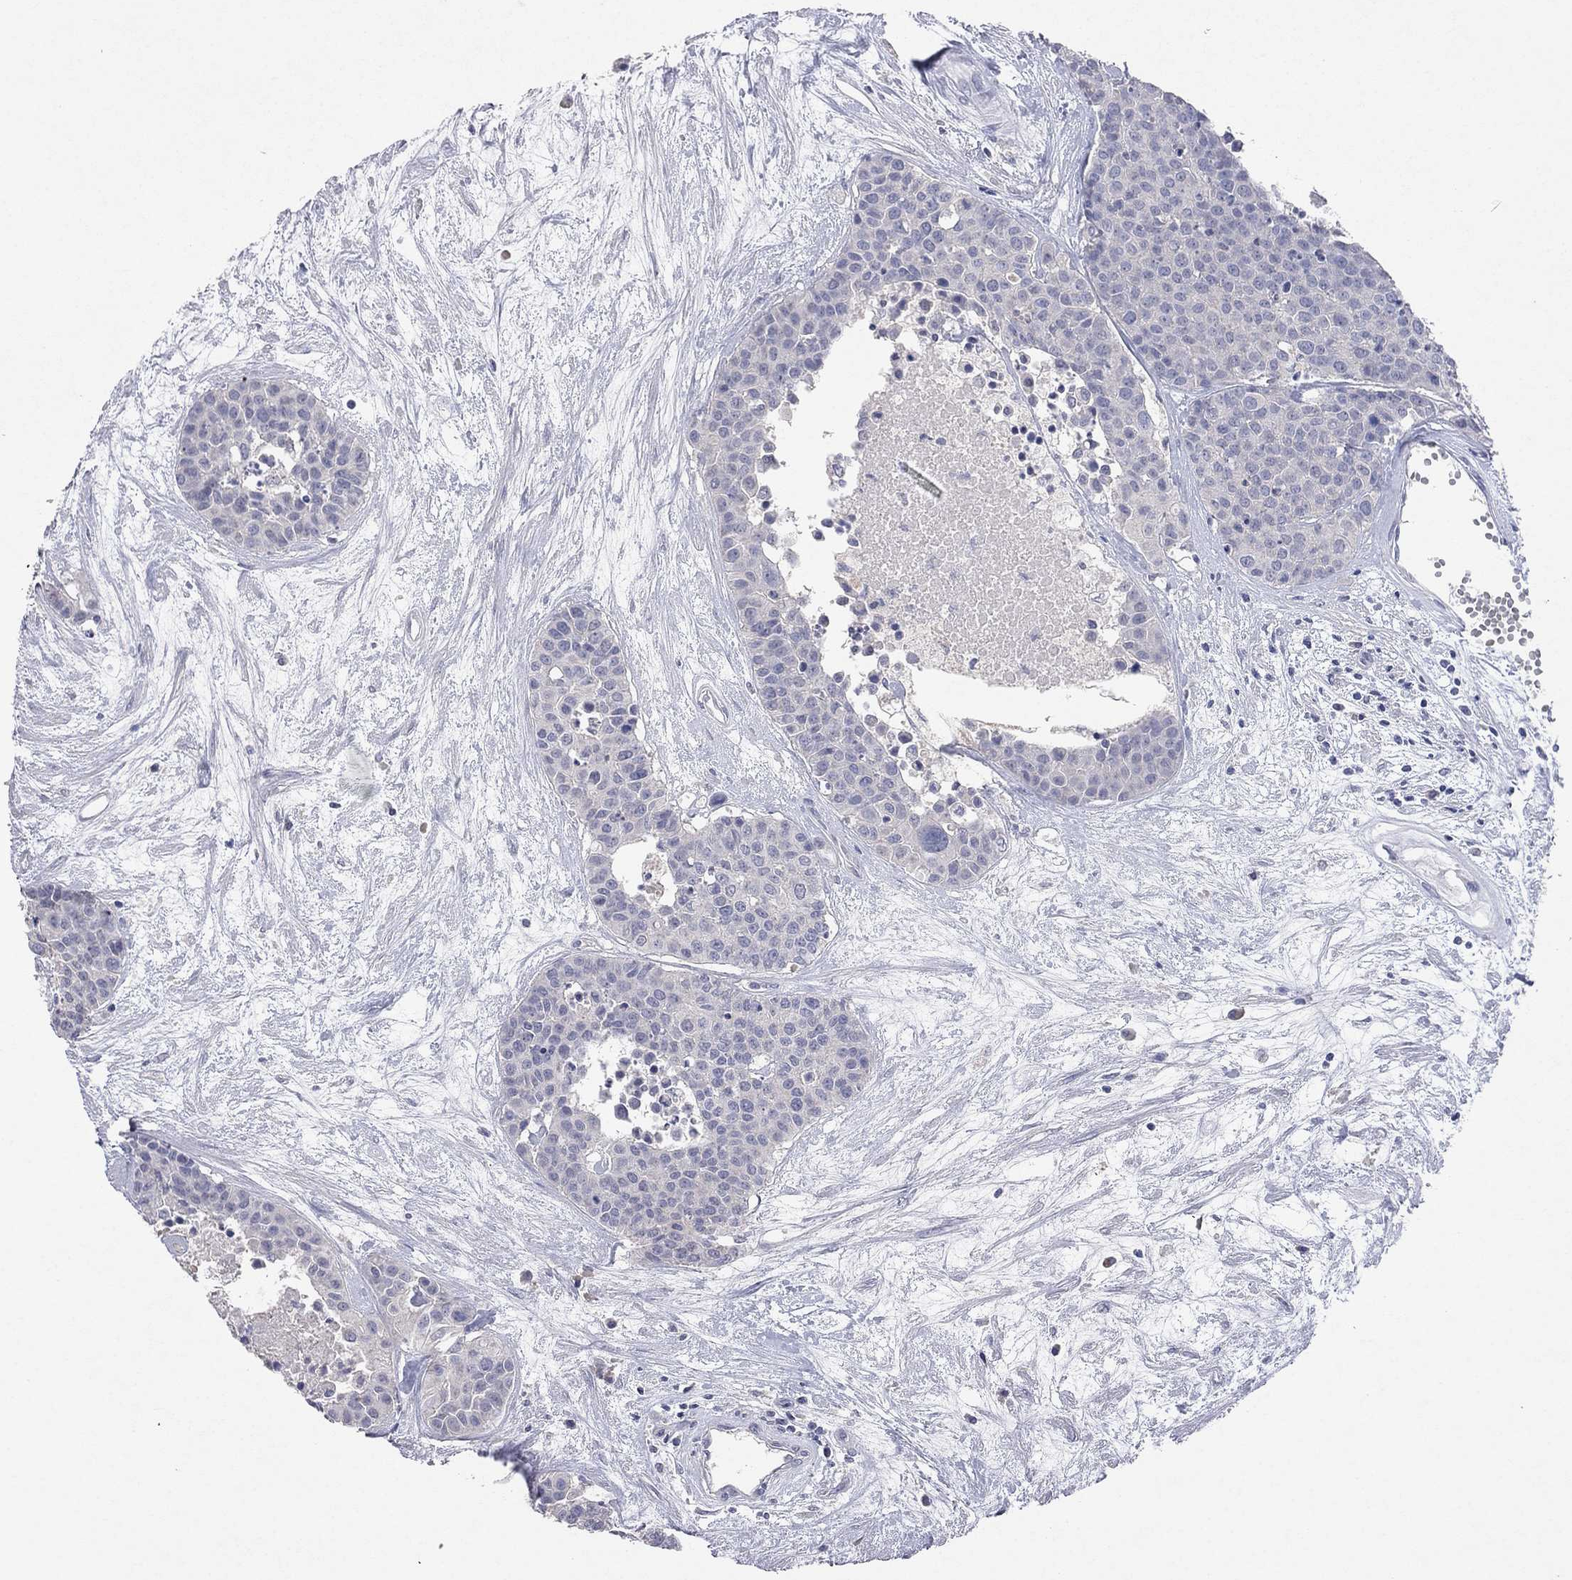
{"staining": {"intensity": "negative", "quantity": "none", "location": "none"}, "tissue": "carcinoid", "cell_type": "Tumor cells", "image_type": "cancer", "snomed": [{"axis": "morphology", "description": "Carcinoid, malignant, NOS"}, {"axis": "topography", "description": "Colon"}], "caption": "This is a photomicrograph of IHC staining of carcinoid (malignant), which shows no positivity in tumor cells.", "gene": "MMP13", "patient": {"sex": "male", "age": 81}}